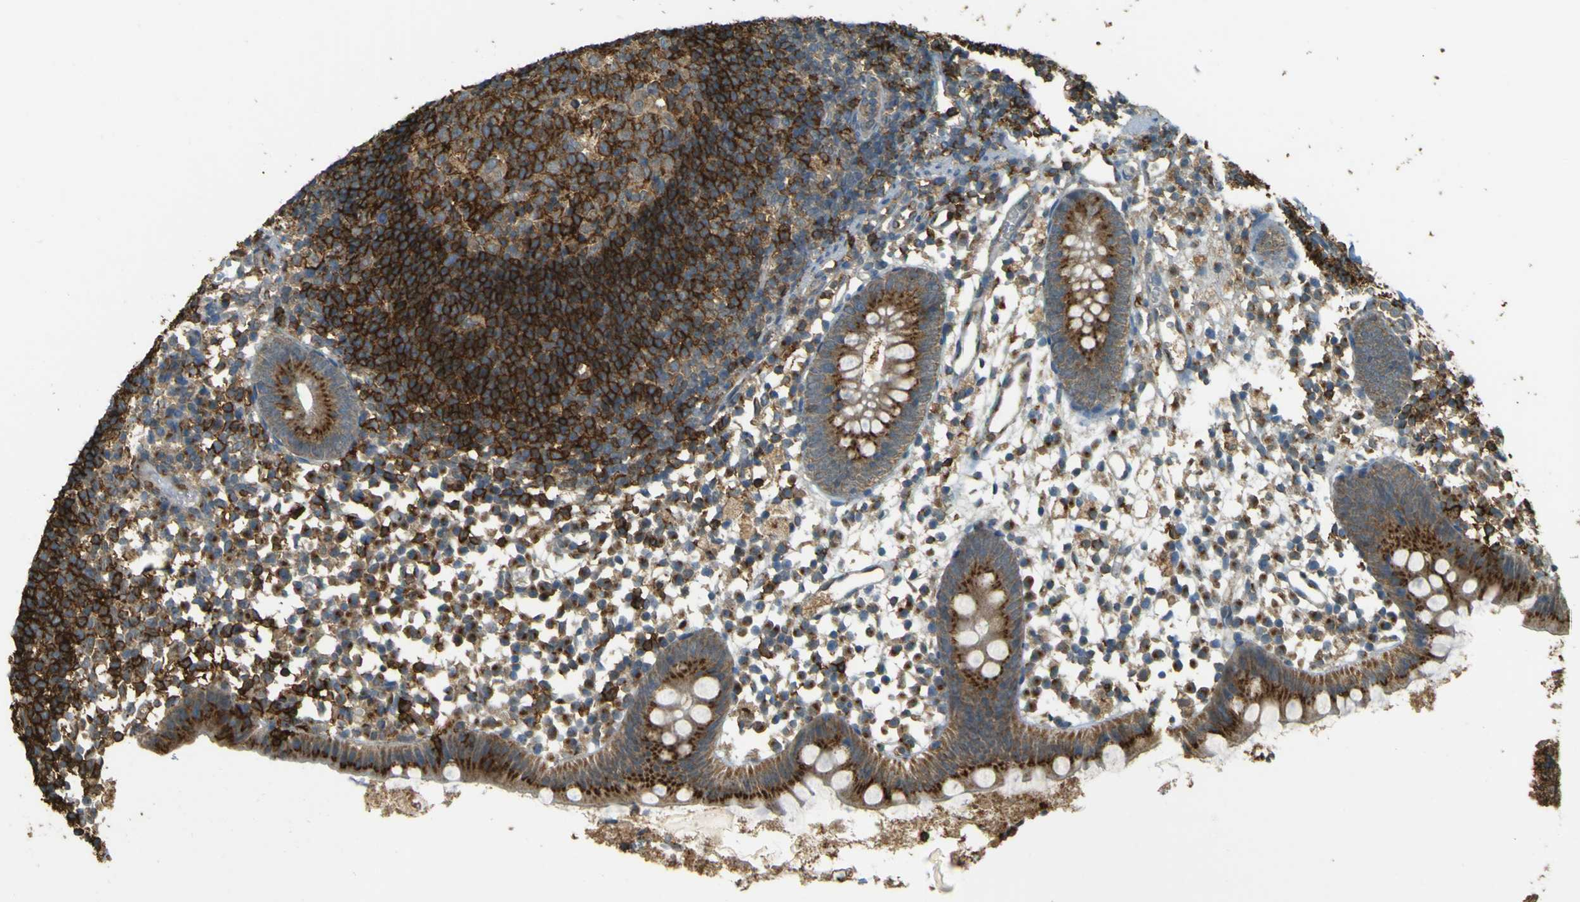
{"staining": {"intensity": "strong", "quantity": ">75%", "location": "cytoplasmic/membranous"}, "tissue": "appendix", "cell_type": "Glandular cells", "image_type": "normal", "snomed": [{"axis": "morphology", "description": "Normal tissue, NOS"}, {"axis": "topography", "description": "Appendix"}], "caption": "Immunohistochemical staining of unremarkable human appendix displays high levels of strong cytoplasmic/membranous staining in about >75% of glandular cells.", "gene": "GOLGA1", "patient": {"sex": "female", "age": 20}}